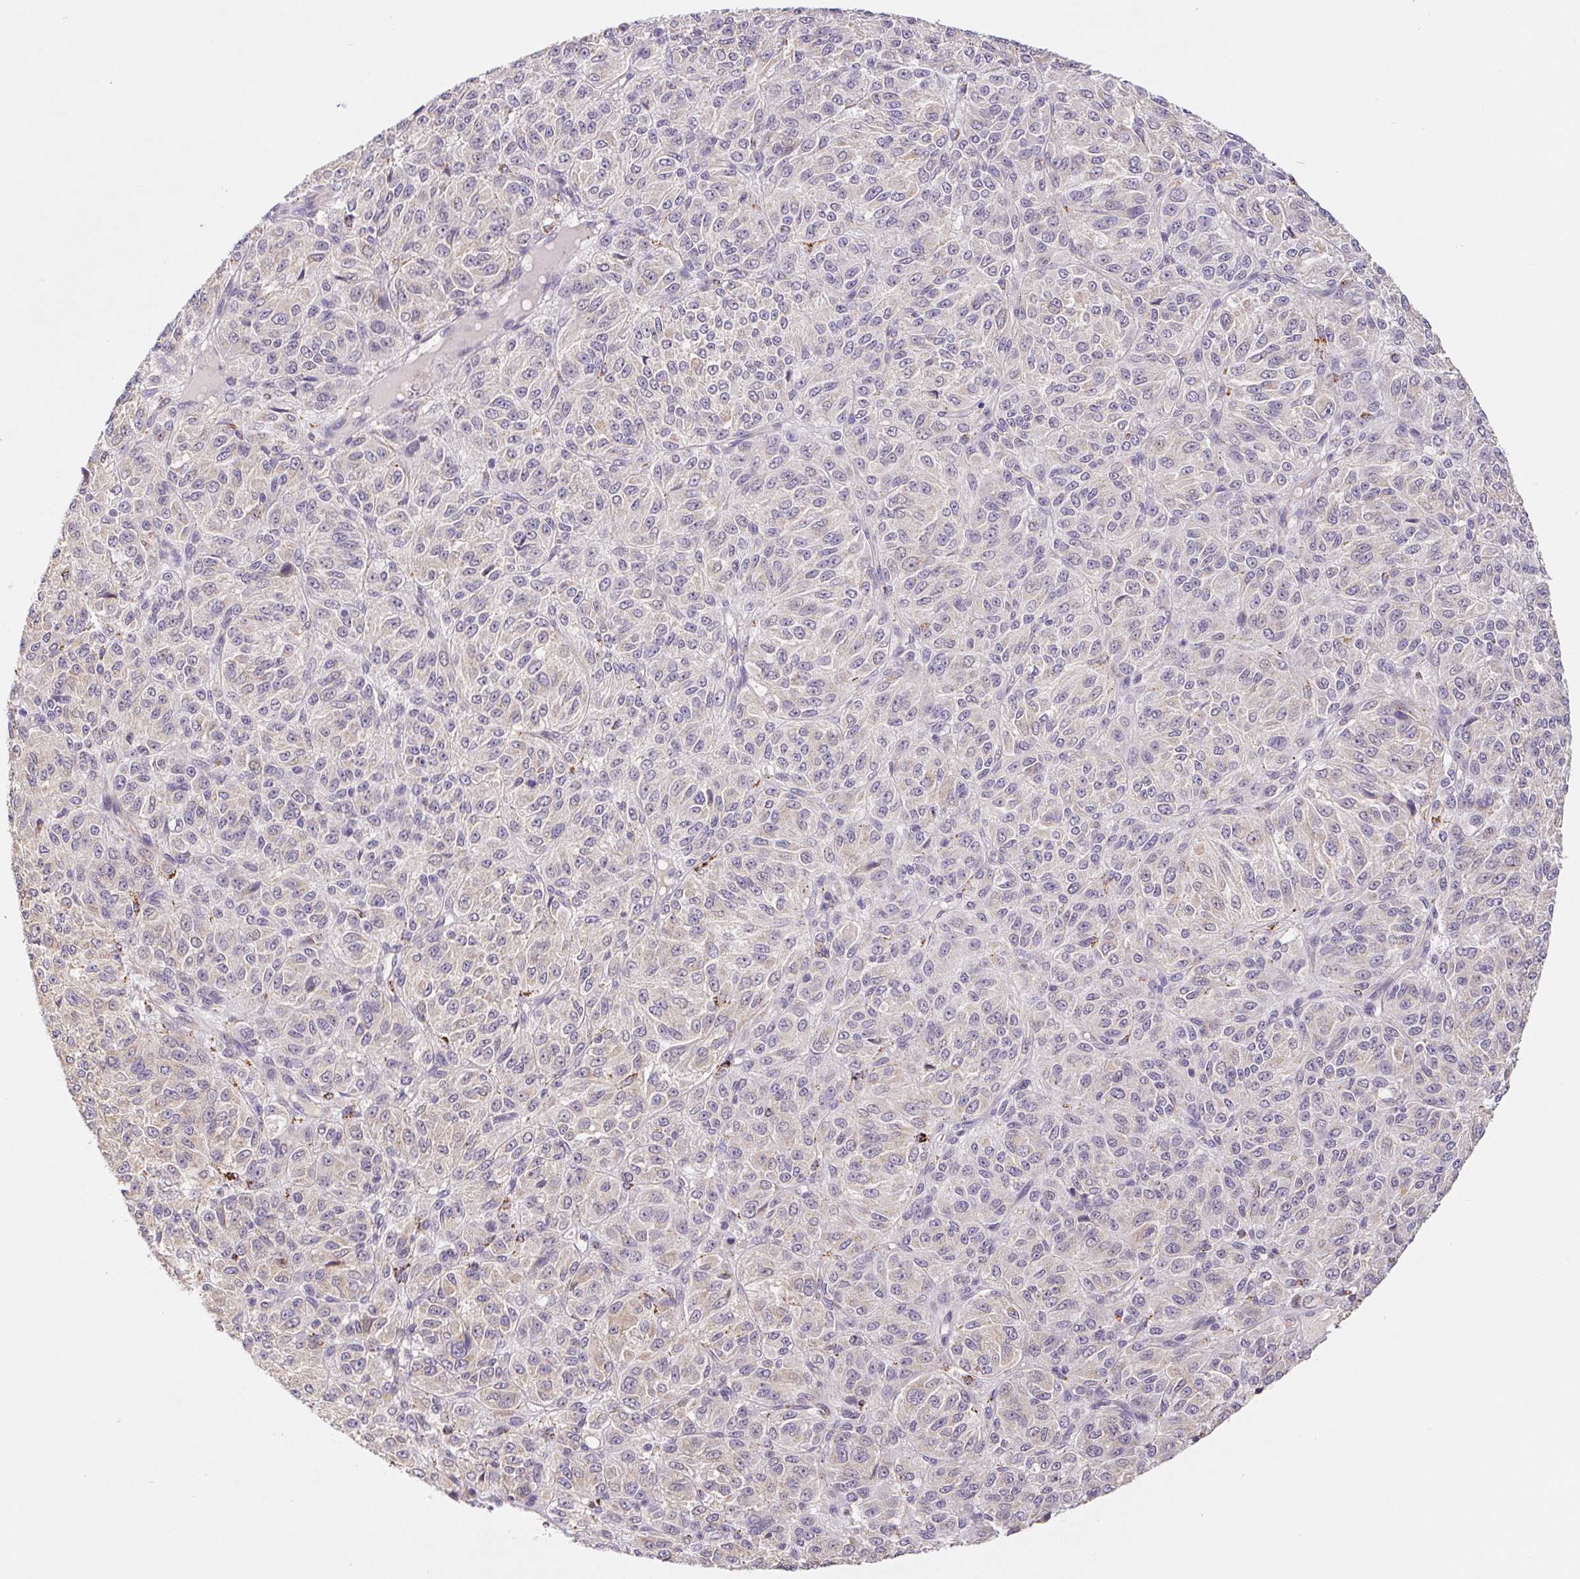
{"staining": {"intensity": "negative", "quantity": "none", "location": "none"}, "tissue": "melanoma", "cell_type": "Tumor cells", "image_type": "cancer", "snomed": [{"axis": "morphology", "description": "Malignant melanoma, Metastatic site"}, {"axis": "topography", "description": "Brain"}], "caption": "Immunohistochemistry (IHC) photomicrograph of malignant melanoma (metastatic site) stained for a protein (brown), which reveals no expression in tumor cells.", "gene": "EMC6", "patient": {"sex": "female", "age": 56}}